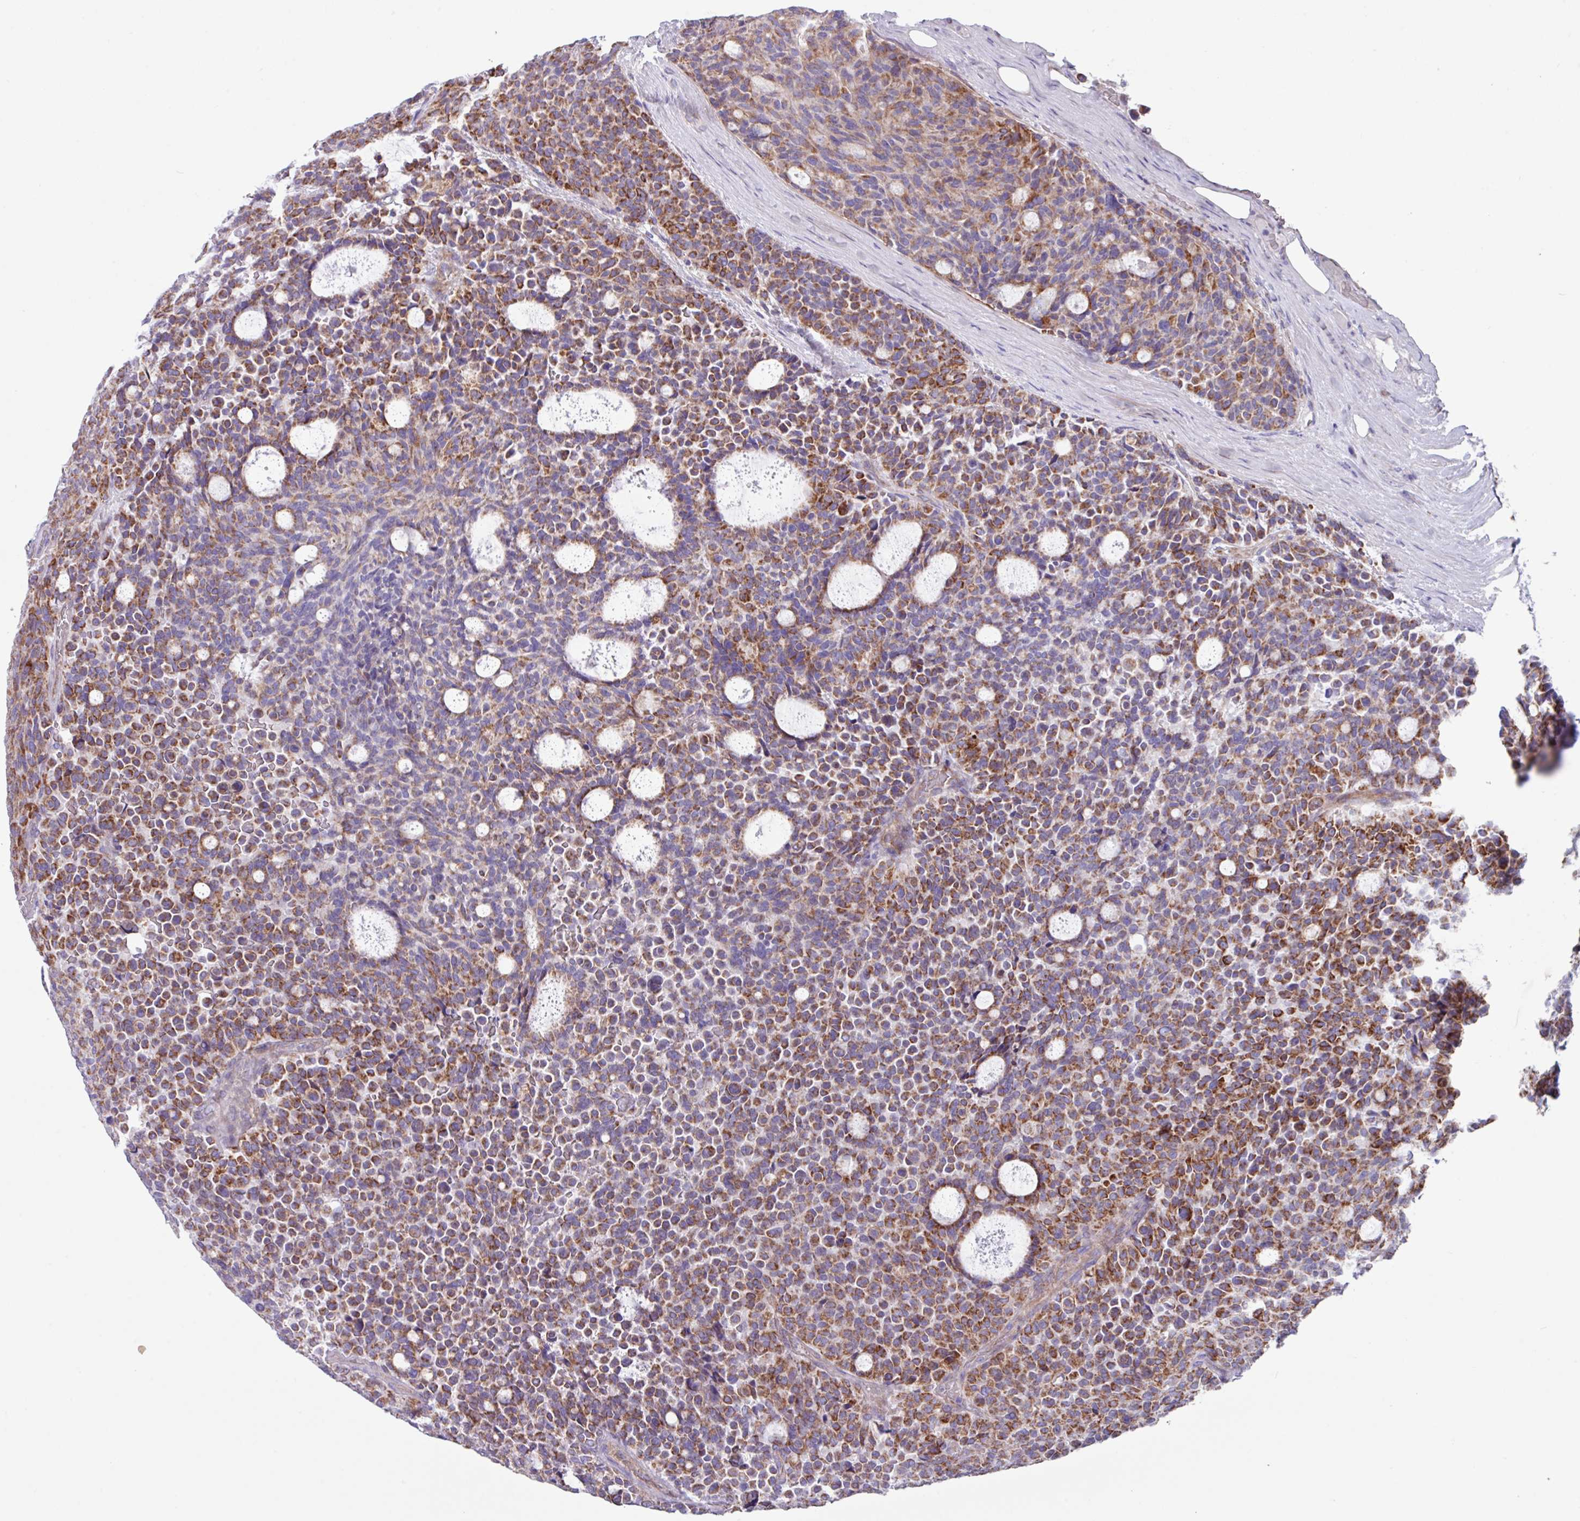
{"staining": {"intensity": "moderate", "quantity": ">75%", "location": "cytoplasmic/membranous"}, "tissue": "carcinoid", "cell_type": "Tumor cells", "image_type": "cancer", "snomed": [{"axis": "morphology", "description": "Carcinoid, malignant, NOS"}, {"axis": "topography", "description": "Pancreas"}], "caption": "DAB immunohistochemical staining of human carcinoid reveals moderate cytoplasmic/membranous protein positivity in about >75% of tumor cells.", "gene": "OTULIN", "patient": {"sex": "female", "age": 54}}